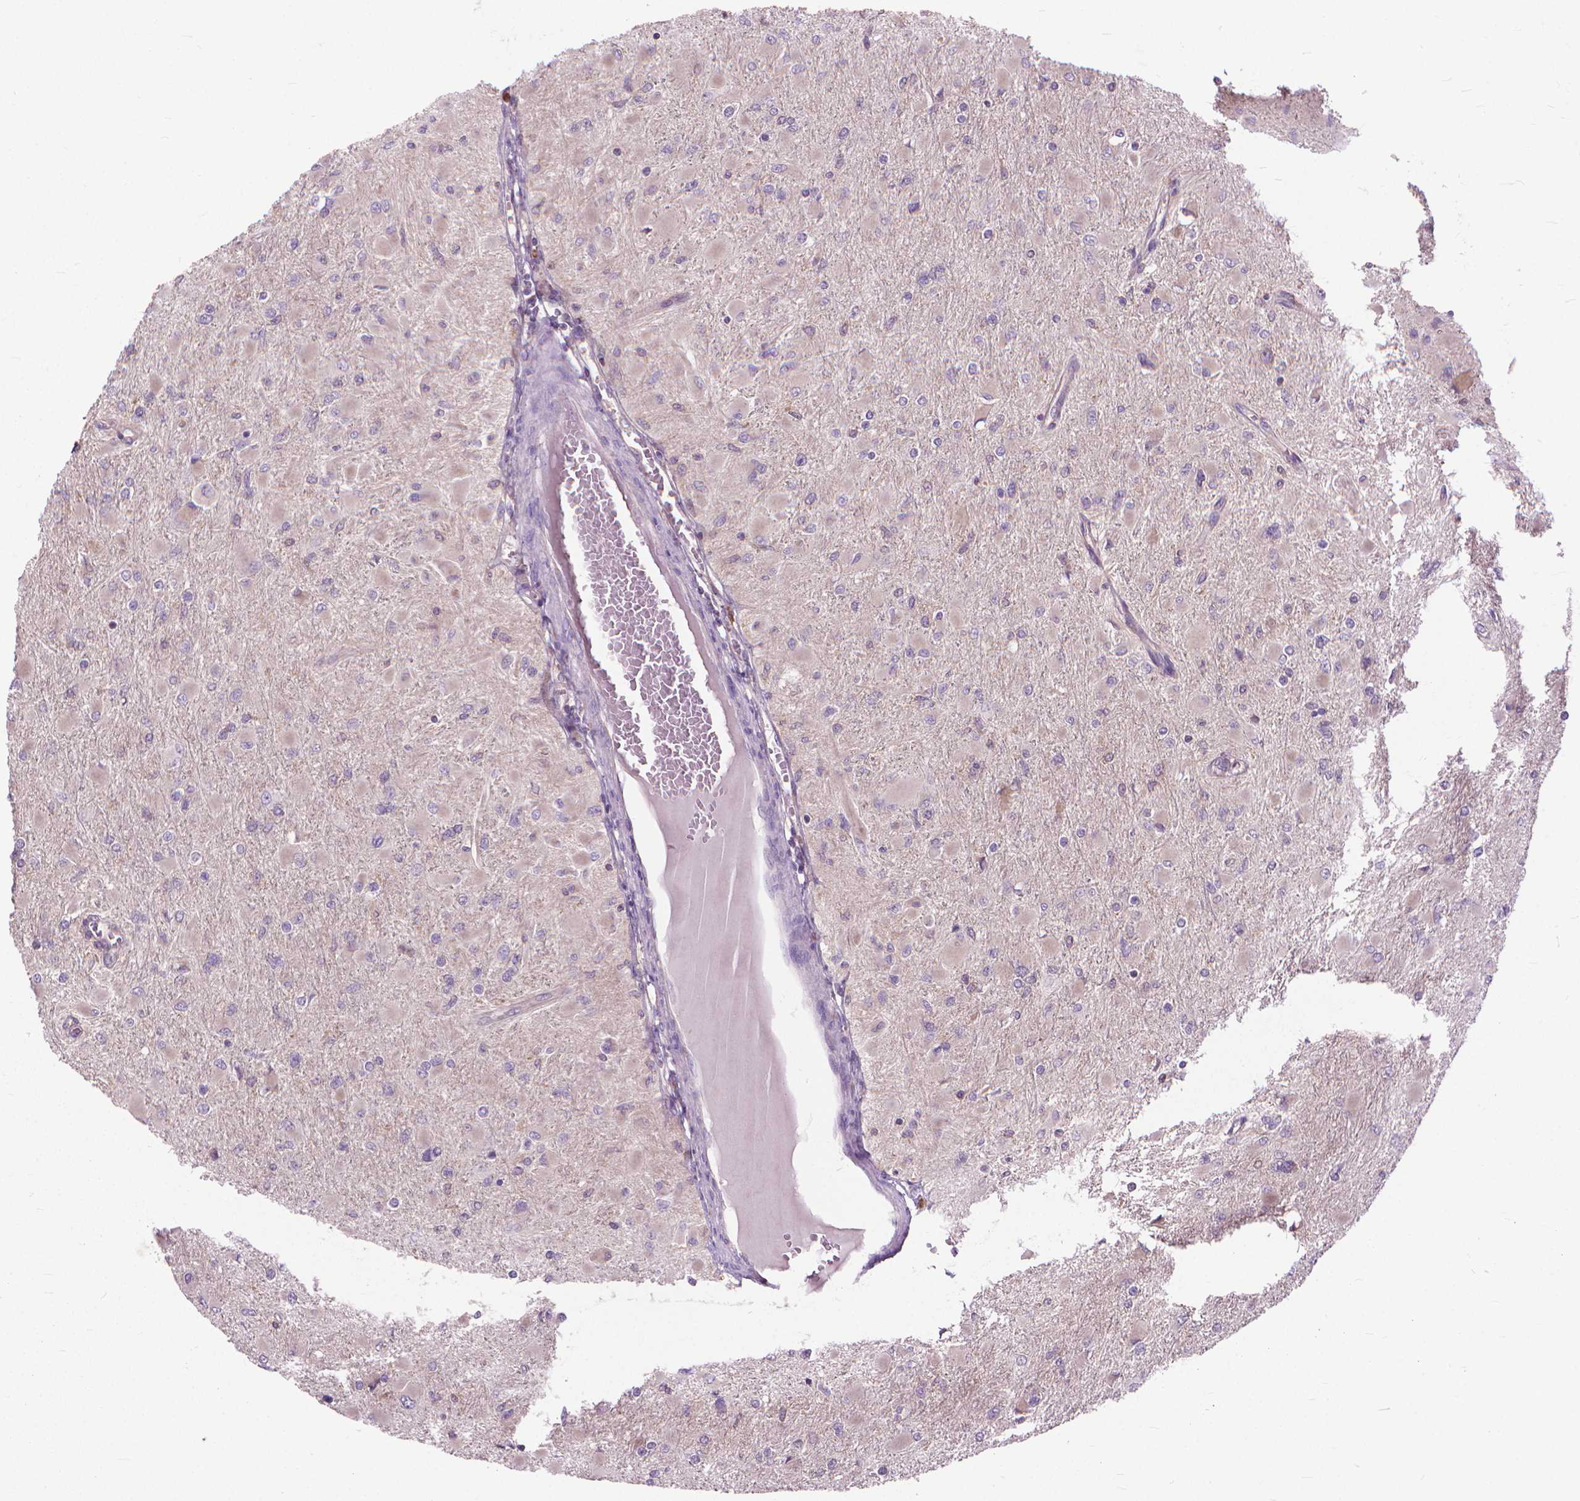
{"staining": {"intensity": "negative", "quantity": "none", "location": "none"}, "tissue": "glioma", "cell_type": "Tumor cells", "image_type": "cancer", "snomed": [{"axis": "morphology", "description": "Glioma, malignant, High grade"}, {"axis": "topography", "description": "Cerebral cortex"}], "caption": "Glioma was stained to show a protein in brown. There is no significant staining in tumor cells.", "gene": "NUDT1", "patient": {"sex": "female", "age": 36}}